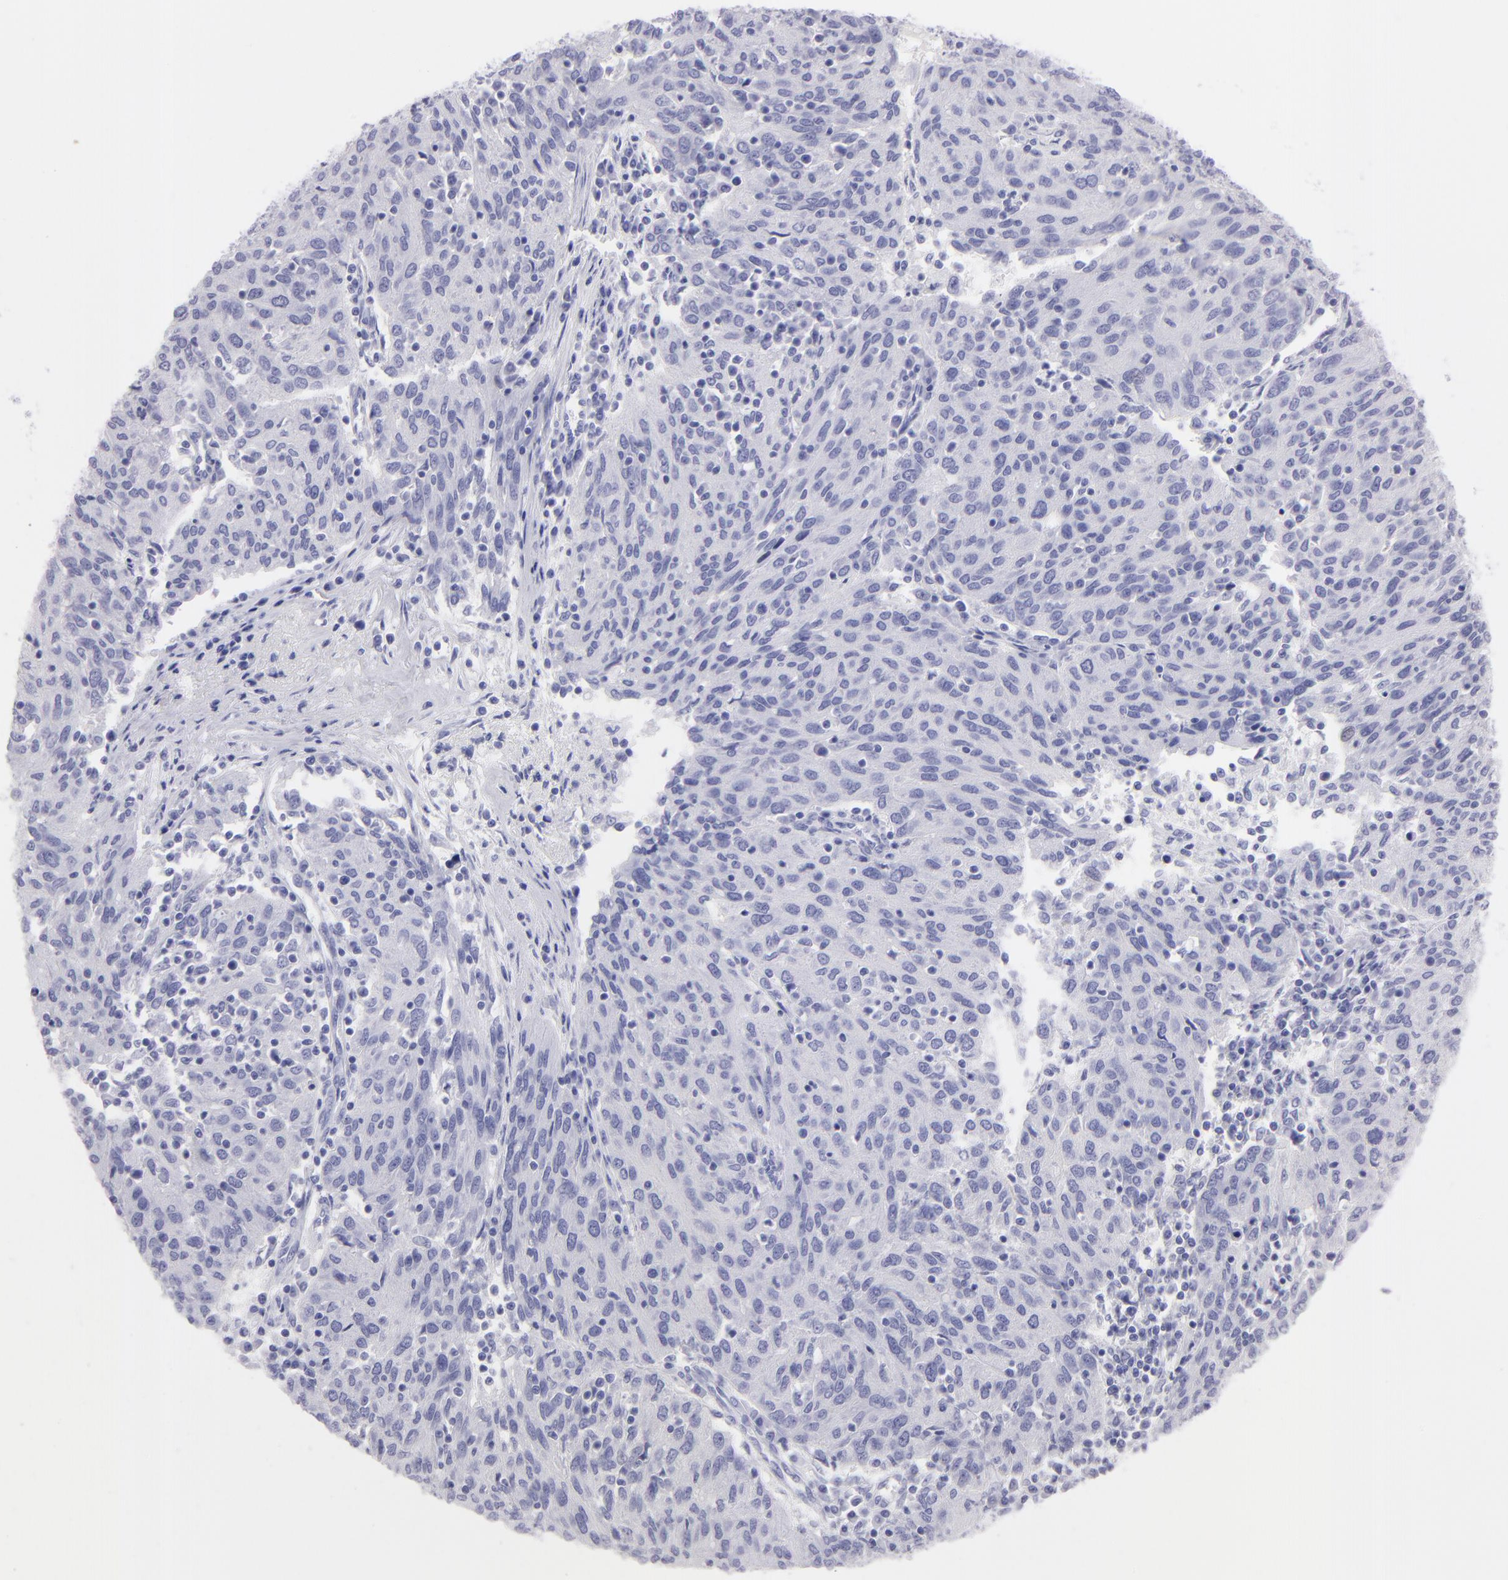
{"staining": {"intensity": "negative", "quantity": "none", "location": "none"}, "tissue": "ovarian cancer", "cell_type": "Tumor cells", "image_type": "cancer", "snomed": [{"axis": "morphology", "description": "Carcinoma, endometroid"}, {"axis": "topography", "description": "Ovary"}], "caption": "IHC of human endometroid carcinoma (ovarian) demonstrates no expression in tumor cells.", "gene": "SLC1A3", "patient": {"sex": "female", "age": 50}}